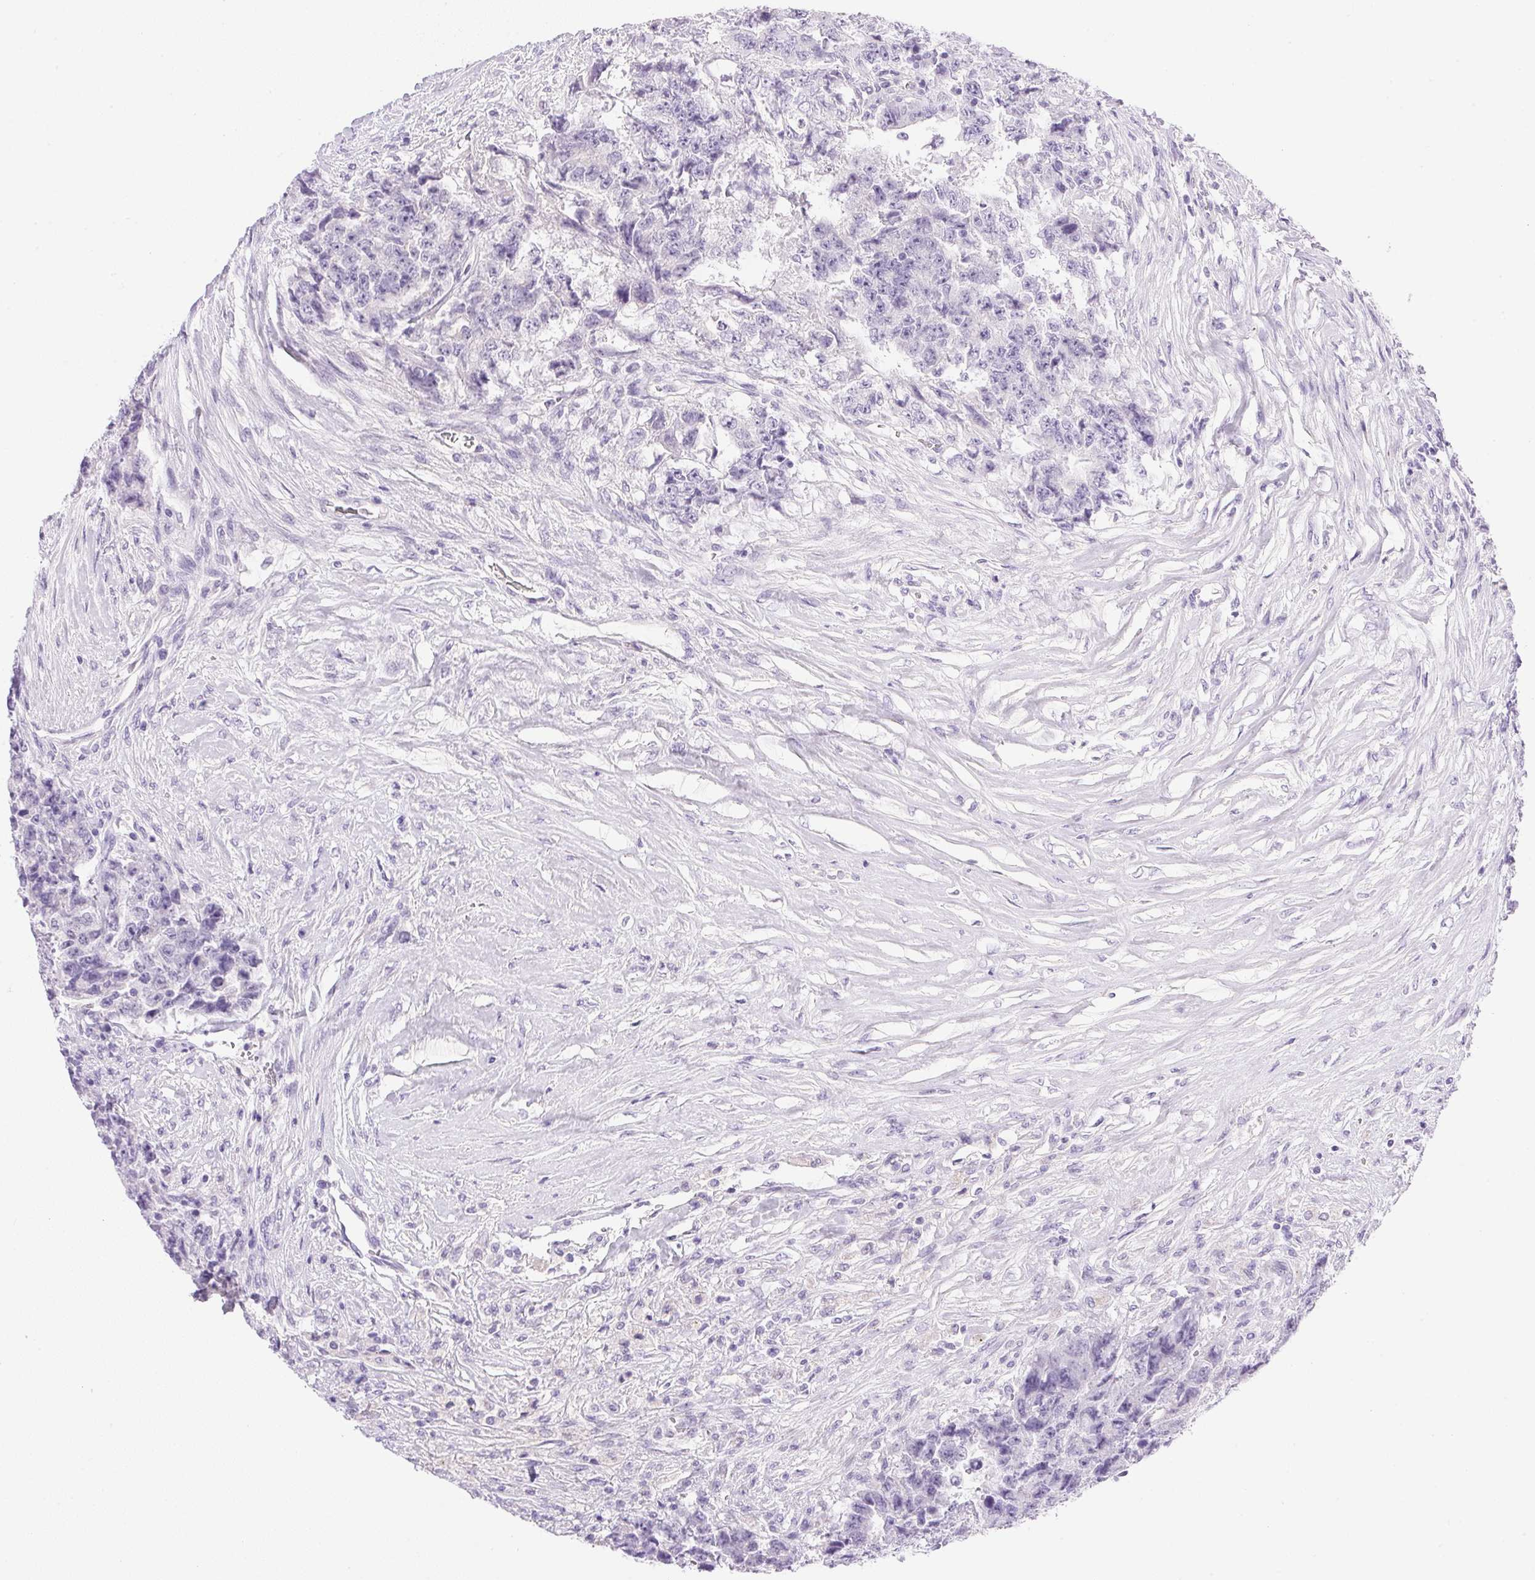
{"staining": {"intensity": "negative", "quantity": "none", "location": "none"}, "tissue": "testis cancer", "cell_type": "Tumor cells", "image_type": "cancer", "snomed": [{"axis": "morphology", "description": "Carcinoma, Embryonal, NOS"}, {"axis": "topography", "description": "Testis"}], "caption": "IHC photomicrograph of neoplastic tissue: testis cancer (embryonal carcinoma) stained with DAB (3,3'-diaminobenzidine) shows no significant protein positivity in tumor cells.", "gene": "ATP6V0A4", "patient": {"sex": "male", "age": 24}}